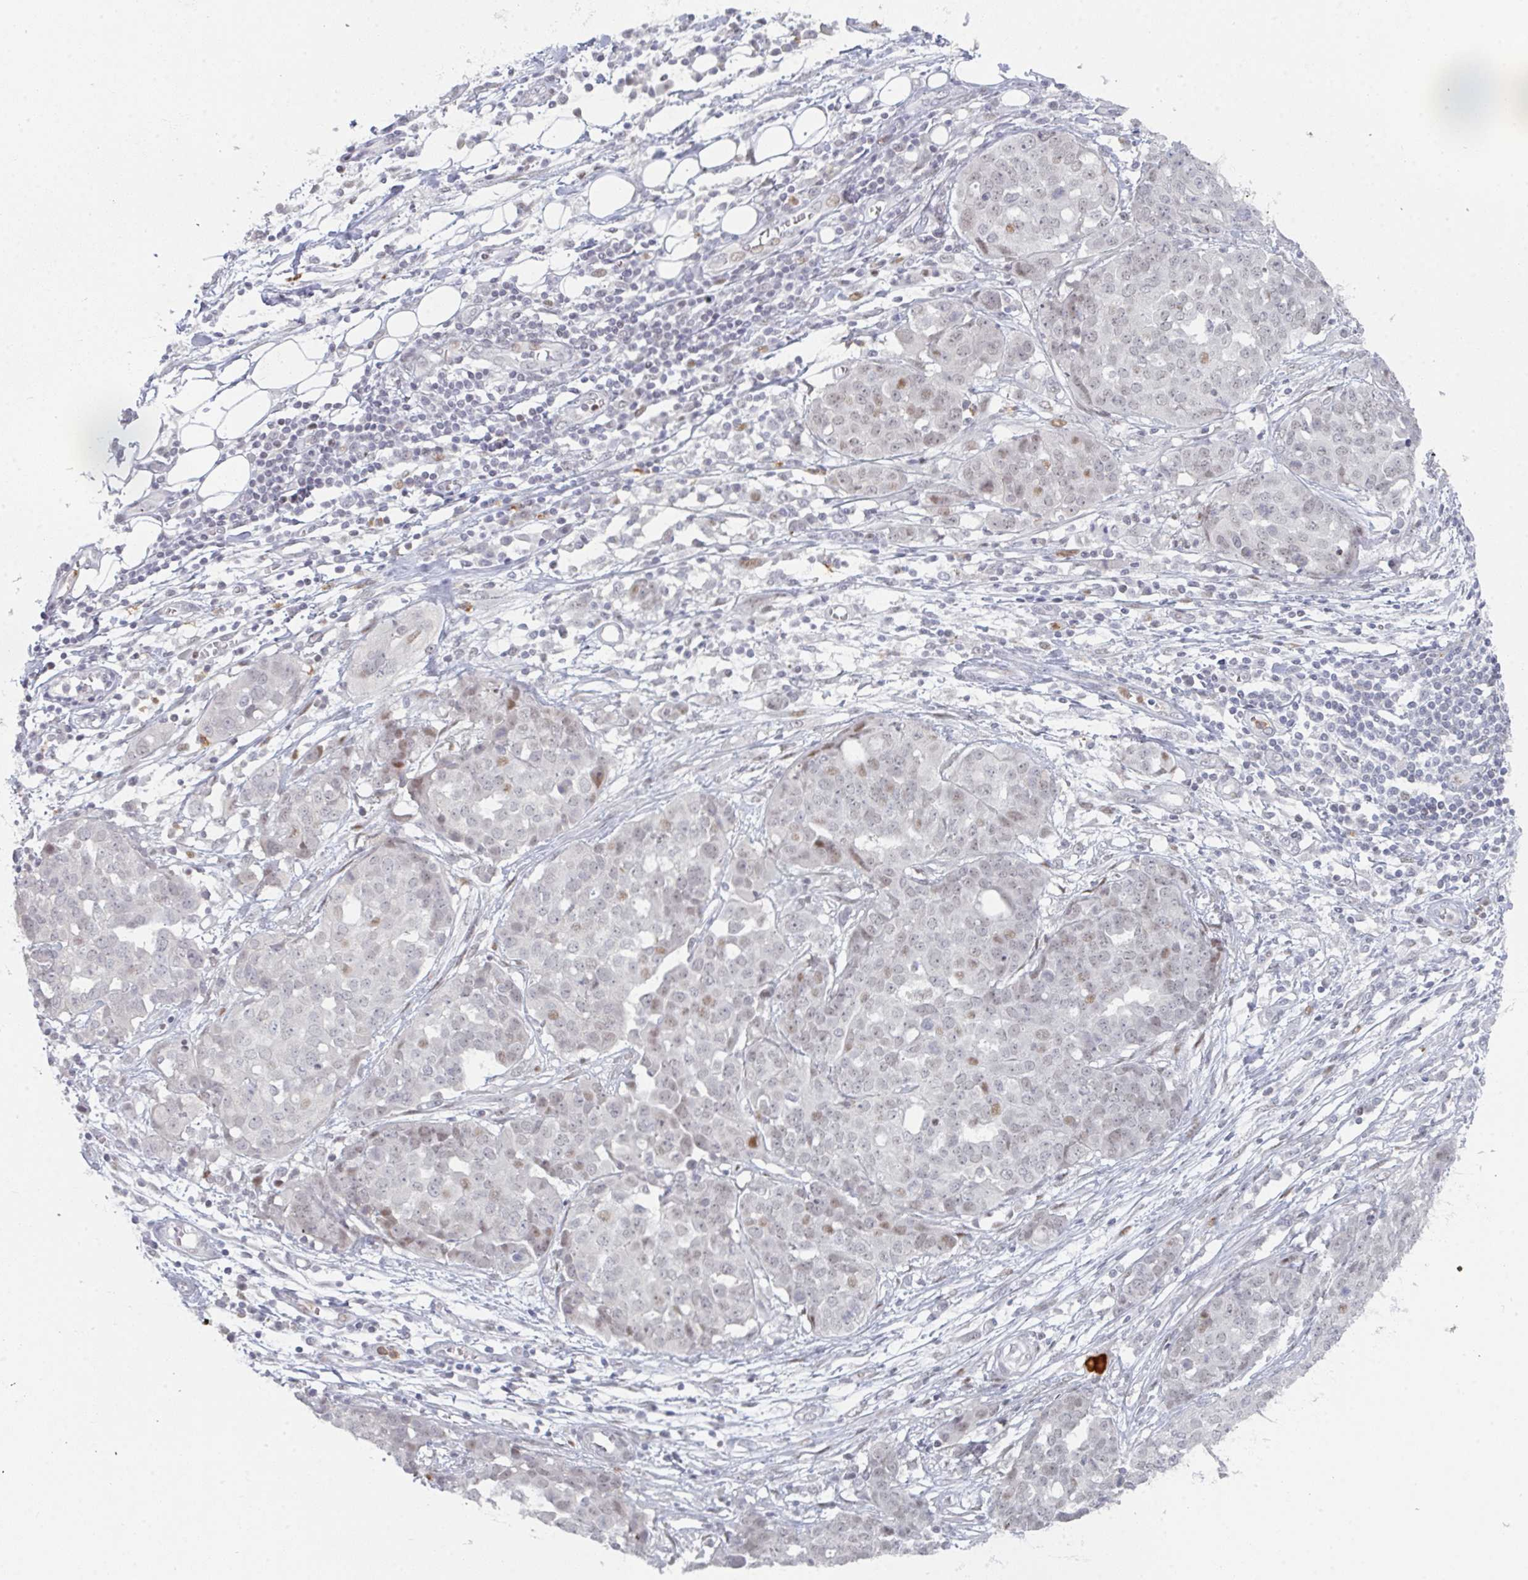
{"staining": {"intensity": "moderate", "quantity": "<25%", "location": "nuclear"}, "tissue": "ovarian cancer", "cell_type": "Tumor cells", "image_type": "cancer", "snomed": [{"axis": "morphology", "description": "Cystadenocarcinoma, serous, NOS"}, {"axis": "topography", "description": "Soft tissue"}, {"axis": "topography", "description": "Ovary"}], "caption": "Protein staining exhibits moderate nuclear positivity in about <25% of tumor cells in serous cystadenocarcinoma (ovarian).", "gene": "LIN54", "patient": {"sex": "female", "age": 57}}